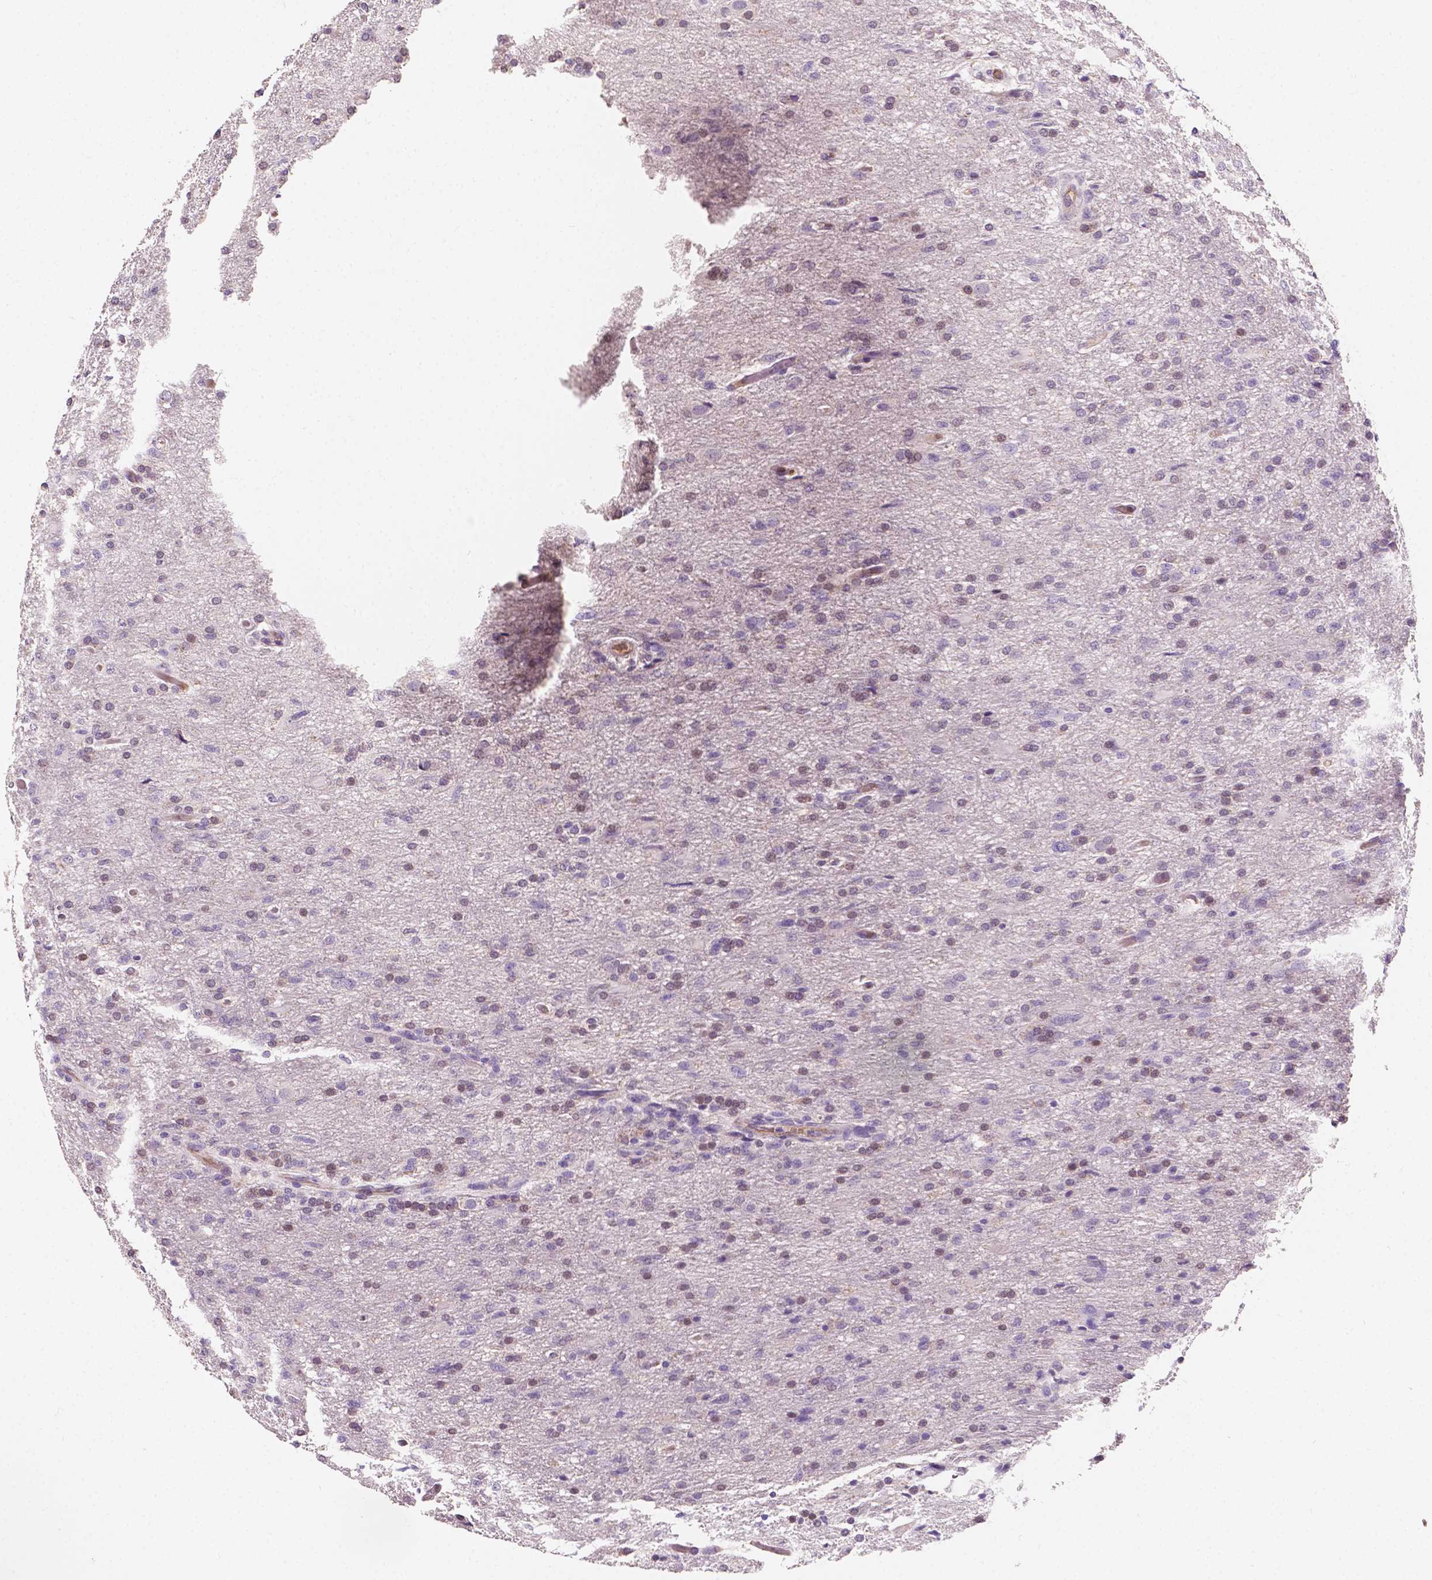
{"staining": {"intensity": "weak", "quantity": "<25%", "location": "nuclear"}, "tissue": "glioma", "cell_type": "Tumor cells", "image_type": "cancer", "snomed": [{"axis": "morphology", "description": "Glioma, malignant, High grade"}, {"axis": "topography", "description": "Brain"}], "caption": "Tumor cells show no significant protein positivity in glioma.", "gene": "SLC22A4", "patient": {"sex": "male", "age": 68}}